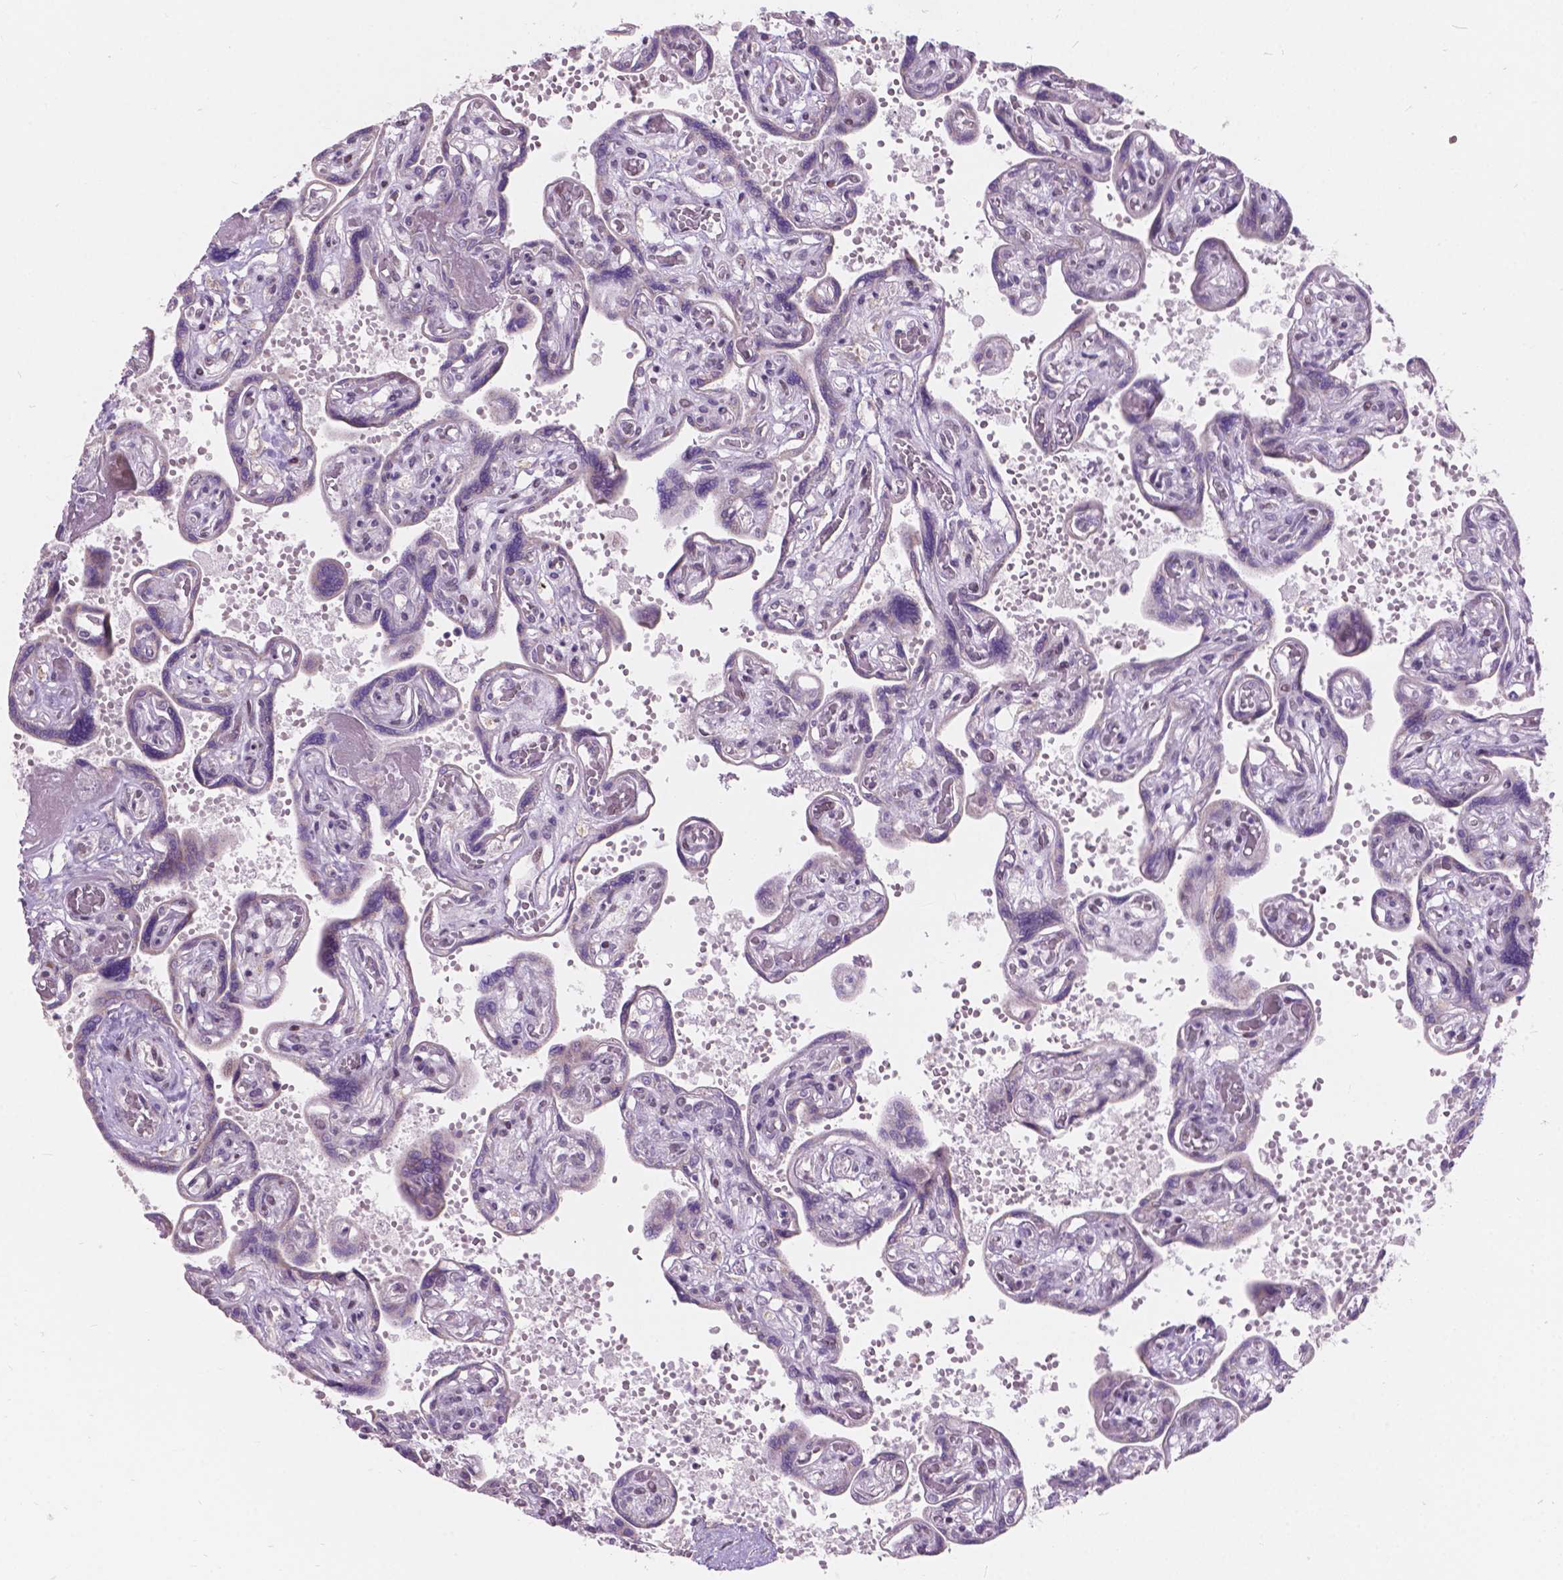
{"staining": {"intensity": "negative", "quantity": "none", "location": "none"}, "tissue": "placenta", "cell_type": "Decidual cells", "image_type": "normal", "snomed": [{"axis": "morphology", "description": "Normal tissue, NOS"}, {"axis": "topography", "description": "Placenta"}], "caption": "High power microscopy photomicrograph of an IHC histopathology image of benign placenta, revealing no significant staining in decidual cells. Nuclei are stained in blue.", "gene": "MYH14", "patient": {"sex": "female", "age": 32}}